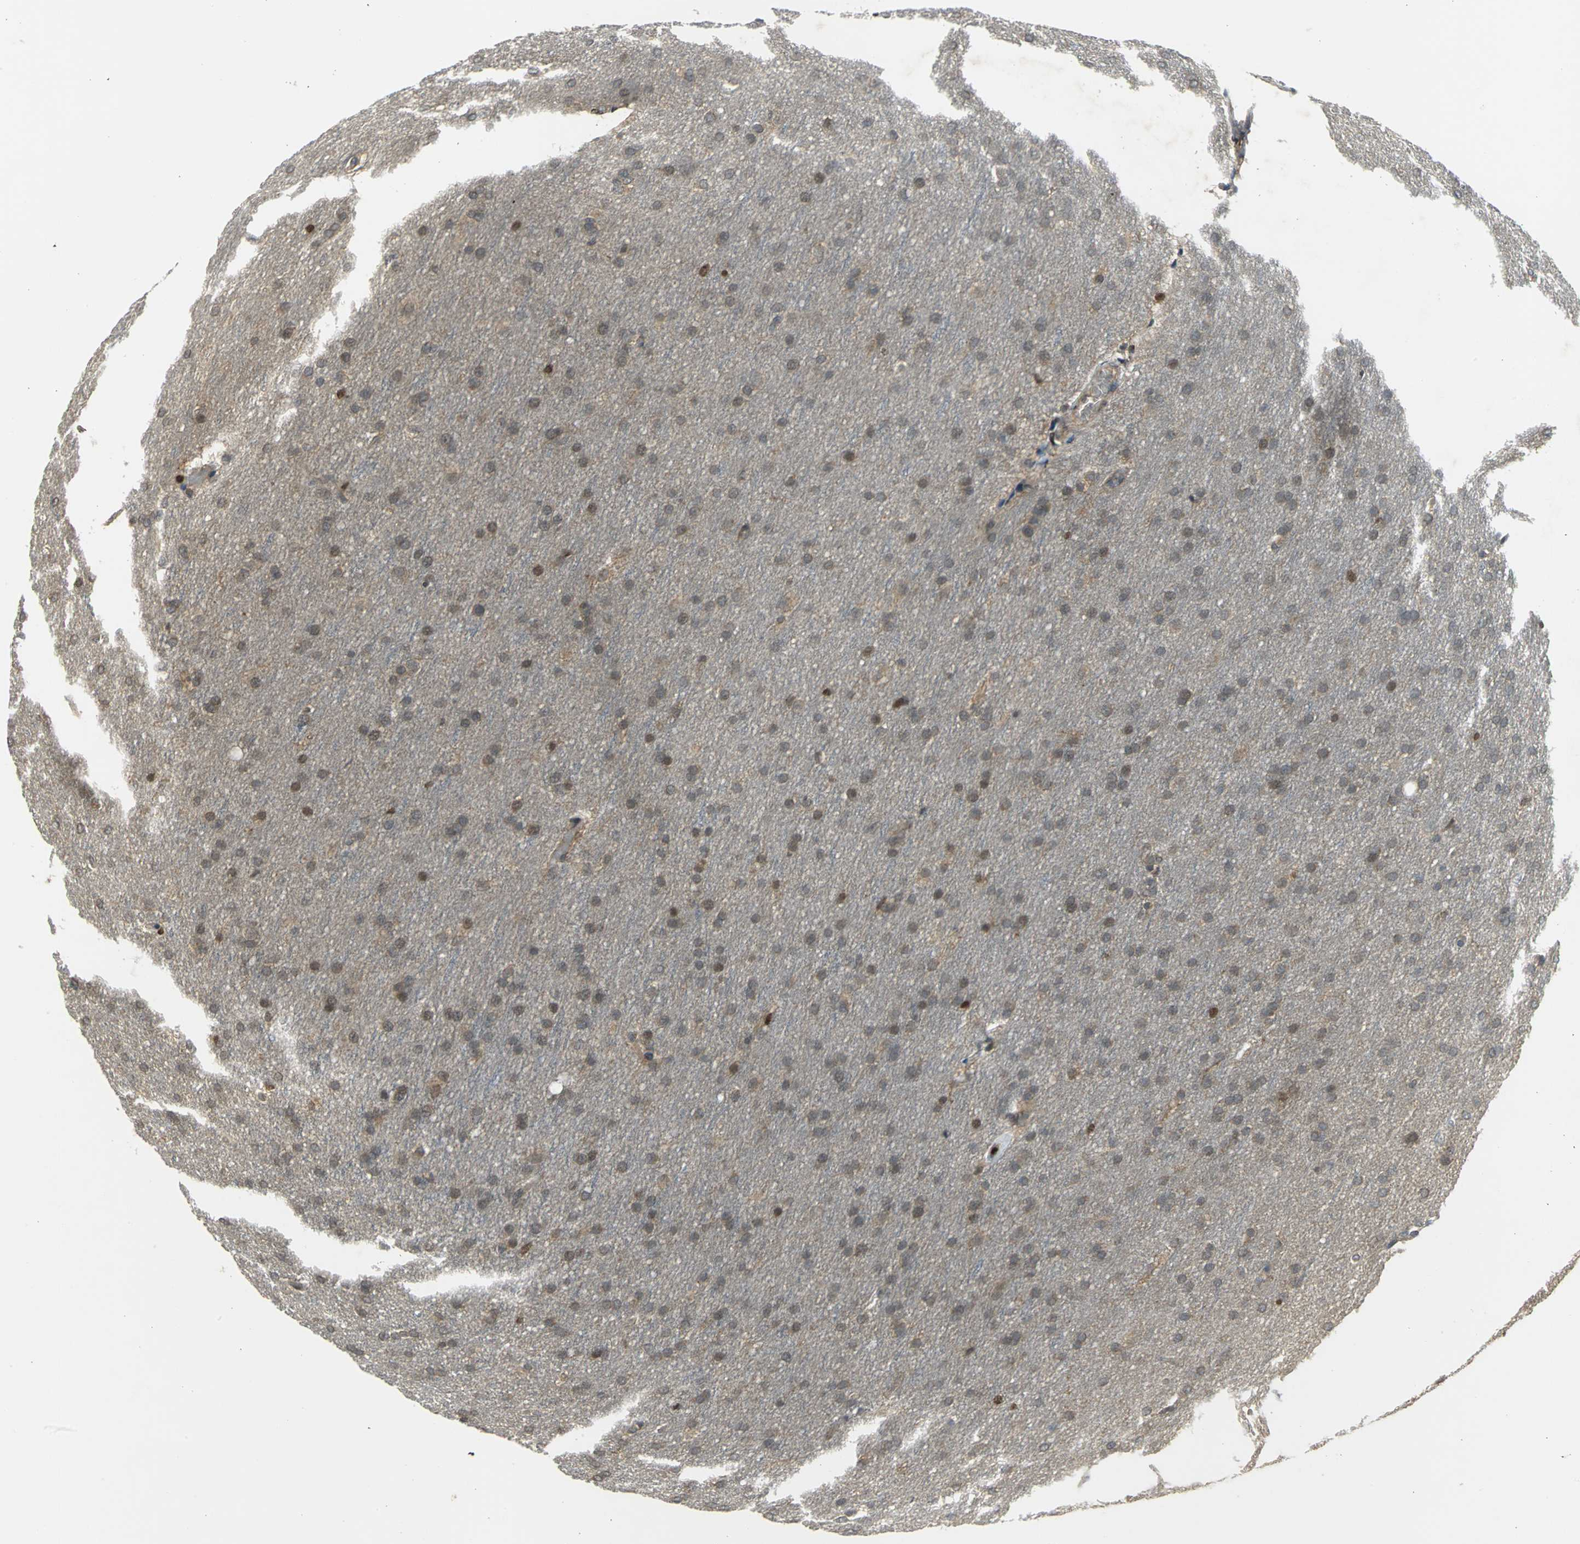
{"staining": {"intensity": "moderate", "quantity": ">75%", "location": "cytoplasmic/membranous,nuclear"}, "tissue": "glioma", "cell_type": "Tumor cells", "image_type": "cancer", "snomed": [{"axis": "morphology", "description": "Glioma, malignant, Low grade"}, {"axis": "topography", "description": "Brain"}], "caption": "About >75% of tumor cells in glioma exhibit moderate cytoplasmic/membranous and nuclear protein expression as visualized by brown immunohistochemical staining.", "gene": "AHR", "patient": {"sex": "female", "age": 32}}